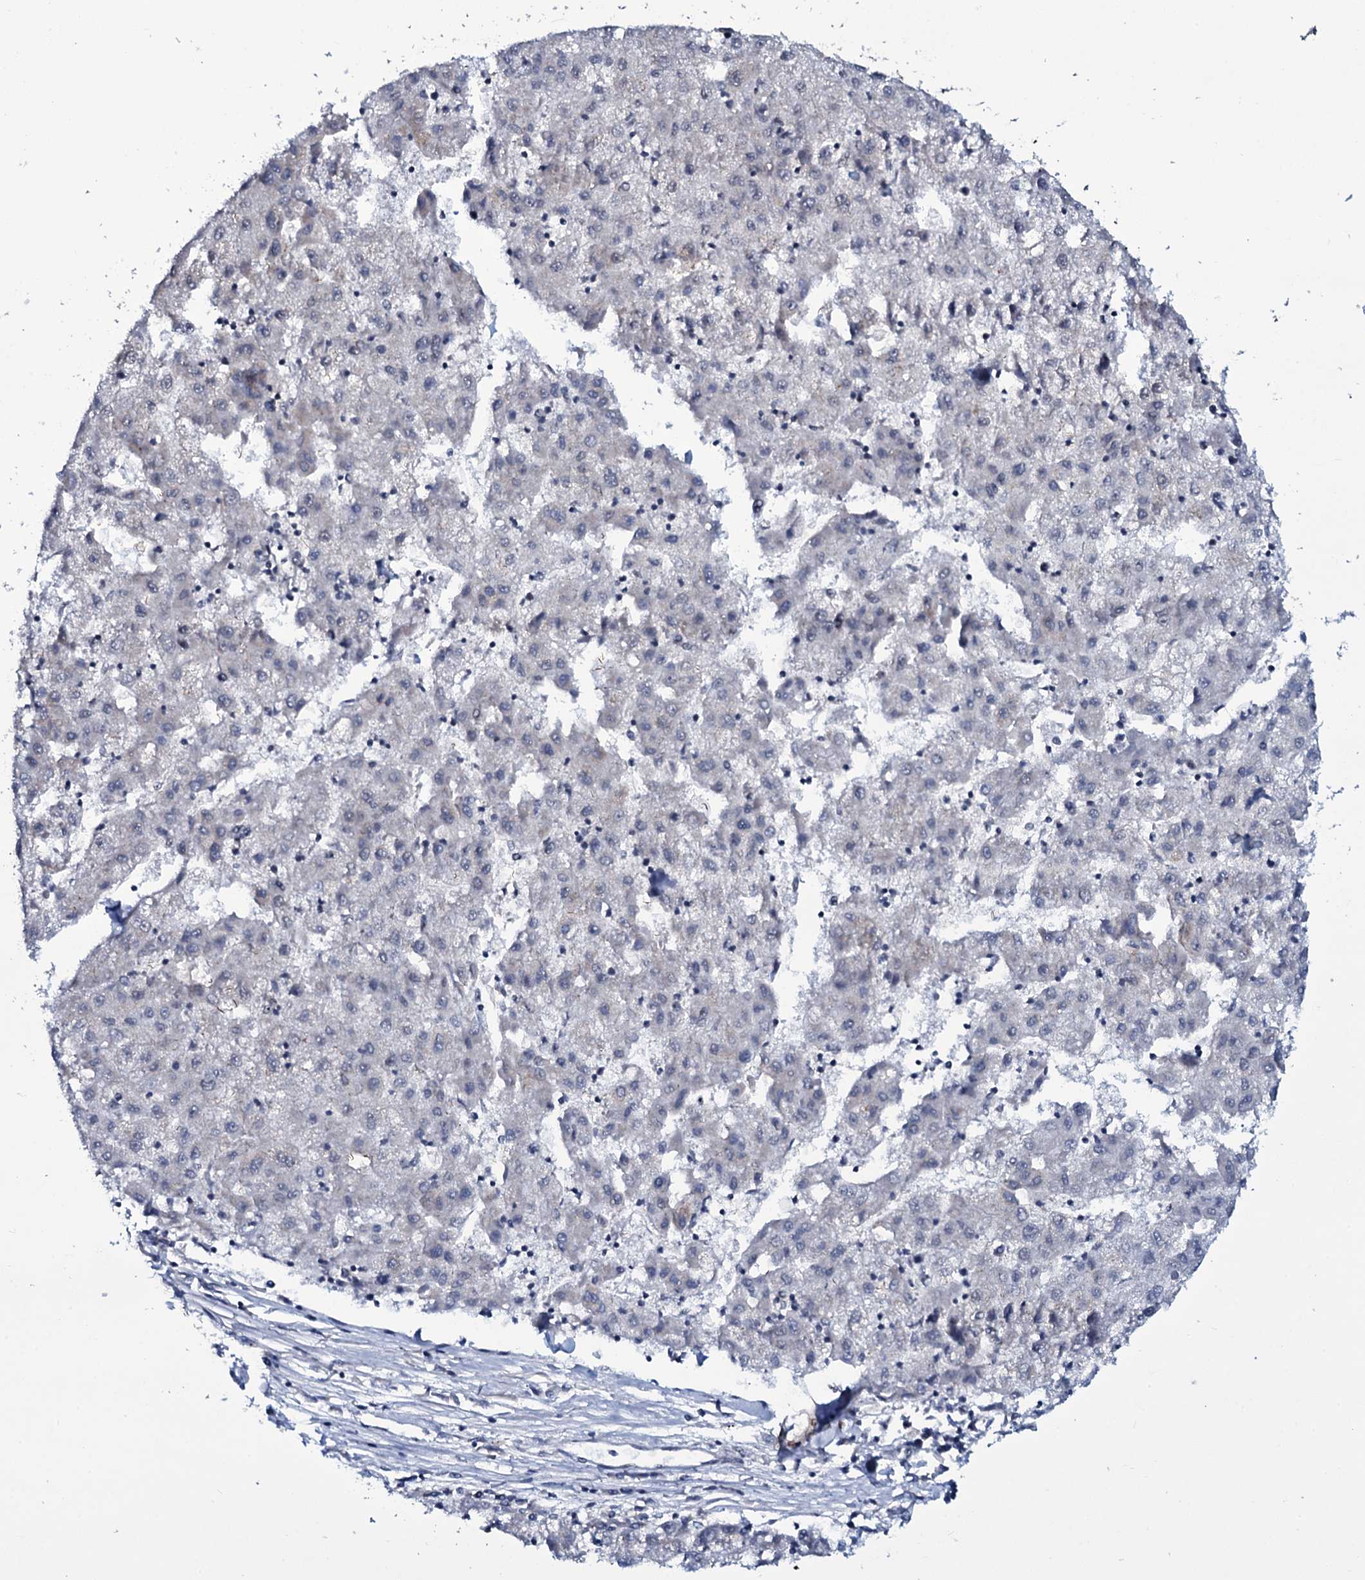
{"staining": {"intensity": "negative", "quantity": "none", "location": "none"}, "tissue": "liver cancer", "cell_type": "Tumor cells", "image_type": "cancer", "snomed": [{"axis": "morphology", "description": "Carcinoma, Hepatocellular, NOS"}, {"axis": "topography", "description": "Liver"}], "caption": "Immunohistochemical staining of human liver cancer (hepatocellular carcinoma) demonstrates no significant staining in tumor cells. The staining is performed using DAB brown chromogen with nuclei counter-stained in using hematoxylin.", "gene": "ZMIZ2", "patient": {"sex": "male", "age": 72}}